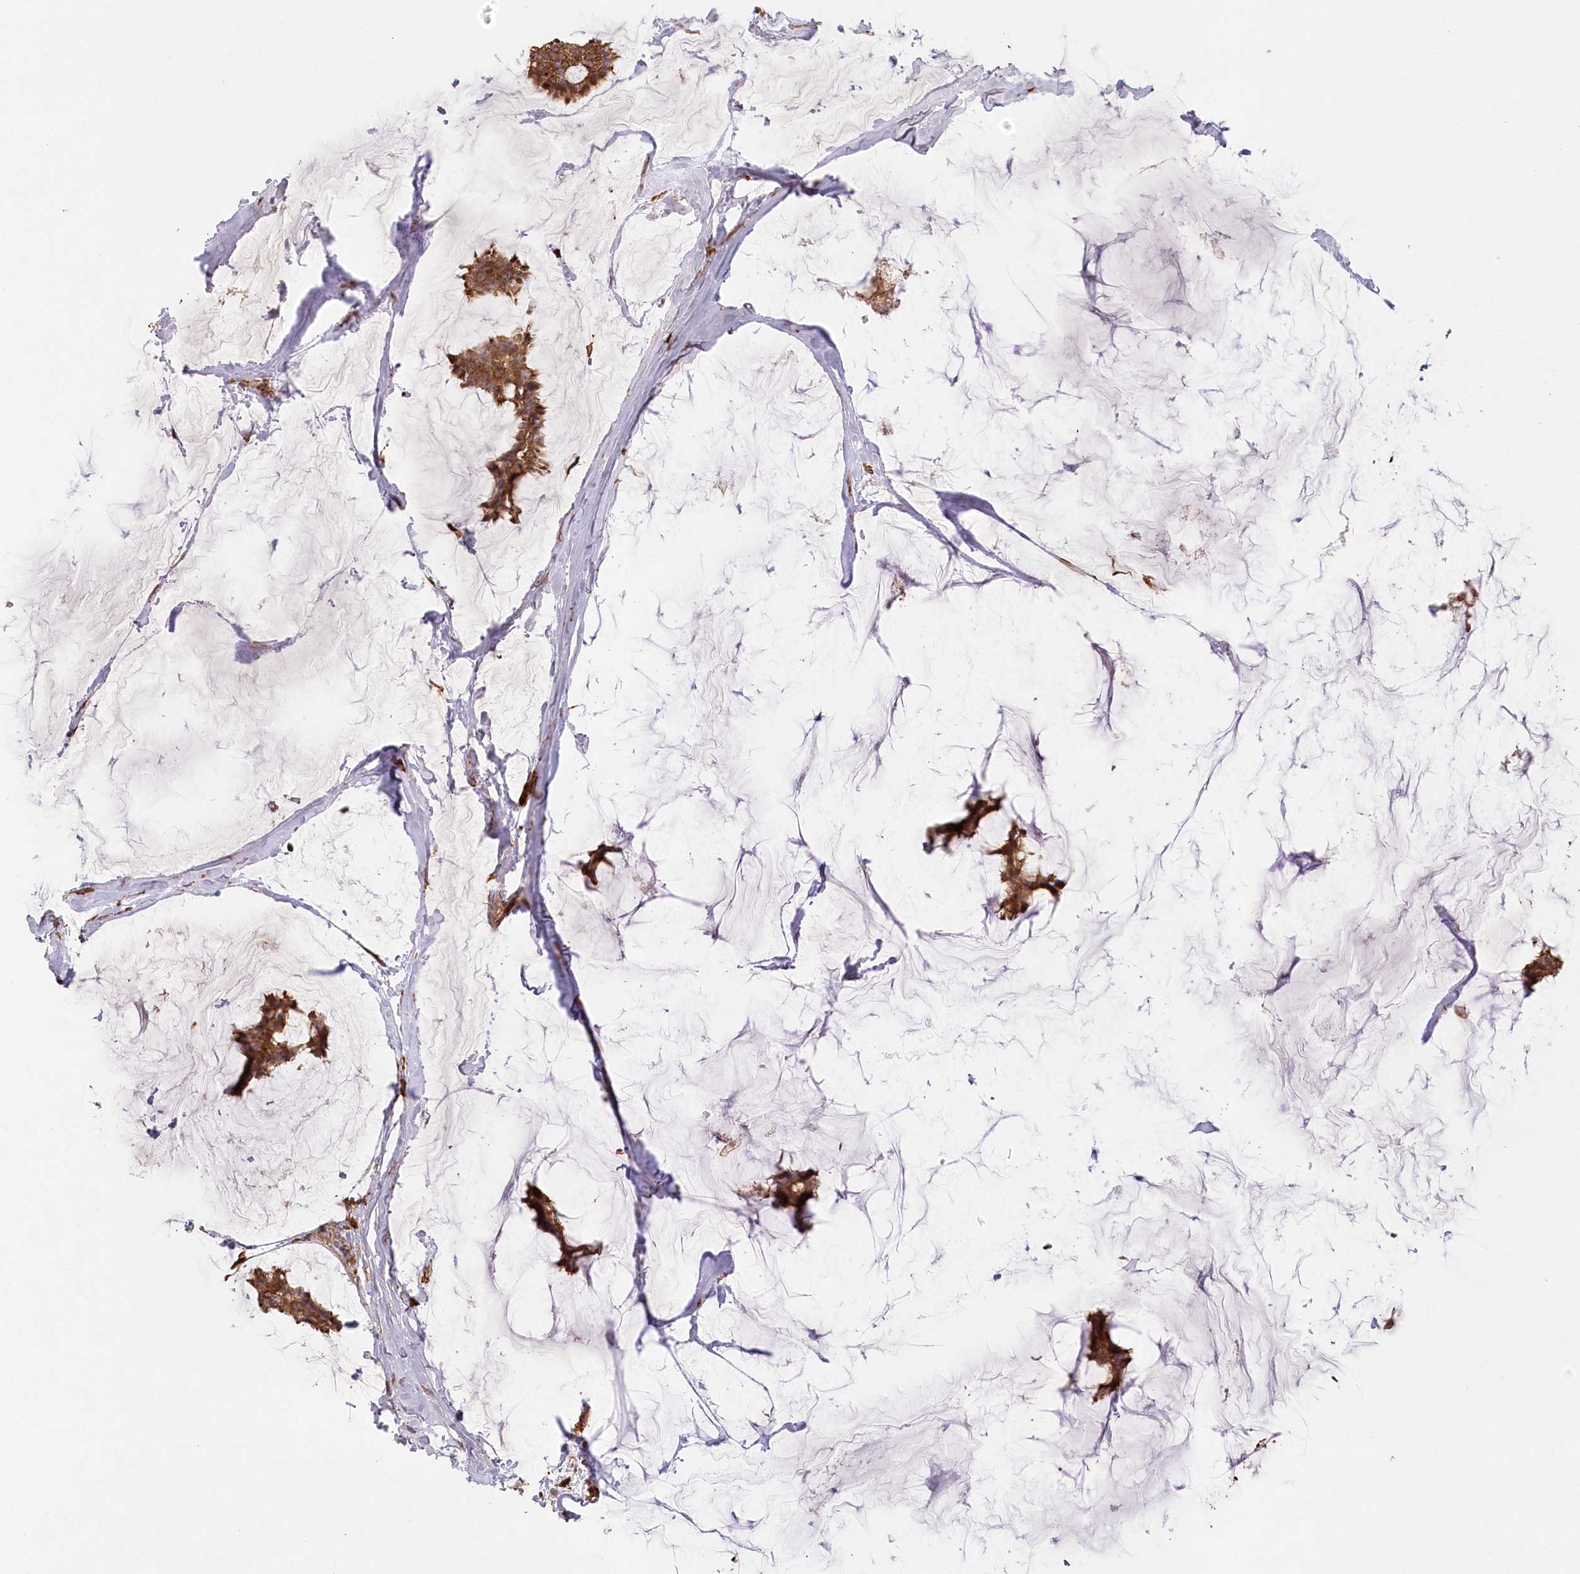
{"staining": {"intensity": "moderate", "quantity": ">75%", "location": "cytoplasmic/membranous"}, "tissue": "breast cancer", "cell_type": "Tumor cells", "image_type": "cancer", "snomed": [{"axis": "morphology", "description": "Duct carcinoma"}, {"axis": "topography", "description": "Breast"}], "caption": "This is a histology image of immunohistochemistry staining of intraductal carcinoma (breast), which shows moderate staining in the cytoplasmic/membranous of tumor cells.", "gene": "ACAP2", "patient": {"sex": "female", "age": 93}}